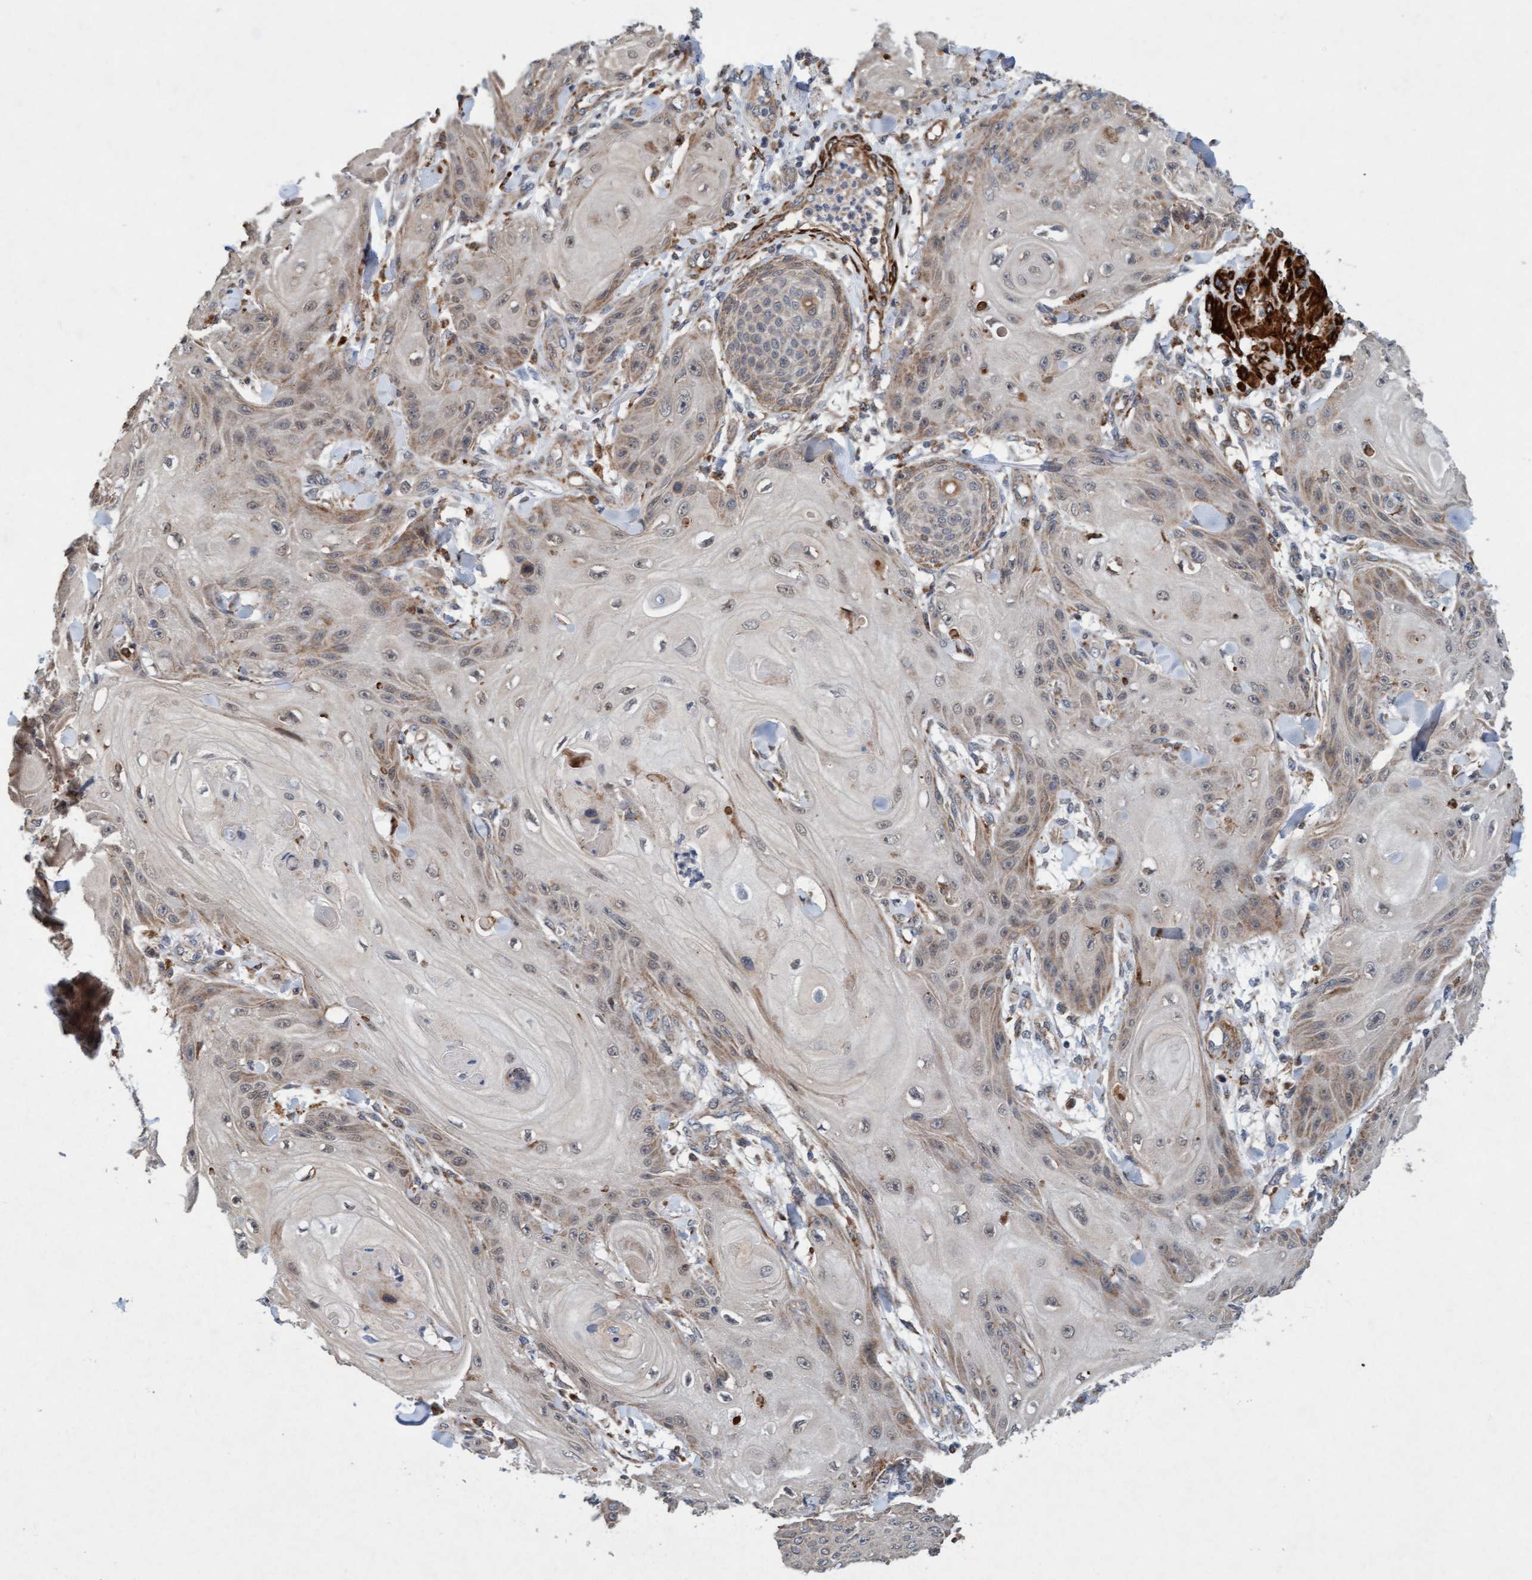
{"staining": {"intensity": "weak", "quantity": "25%-75%", "location": "cytoplasmic/membranous"}, "tissue": "skin cancer", "cell_type": "Tumor cells", "image_type": "cancer", "snomed": [{"axis": "morphology", "description": "Squamous cell carcinoma, NOS"}, {"axis": "topography", "description": "Skin"}], "caption": "Immunohistochemical staining of skin squamous cell carcinoma demonstrates low levels of weak cytoplasmic/membranous protein positivity in approximately 25%-75% of tumor cells.", "gene": "TMEM70", "patient": {"sex": "male", "age": 74}}